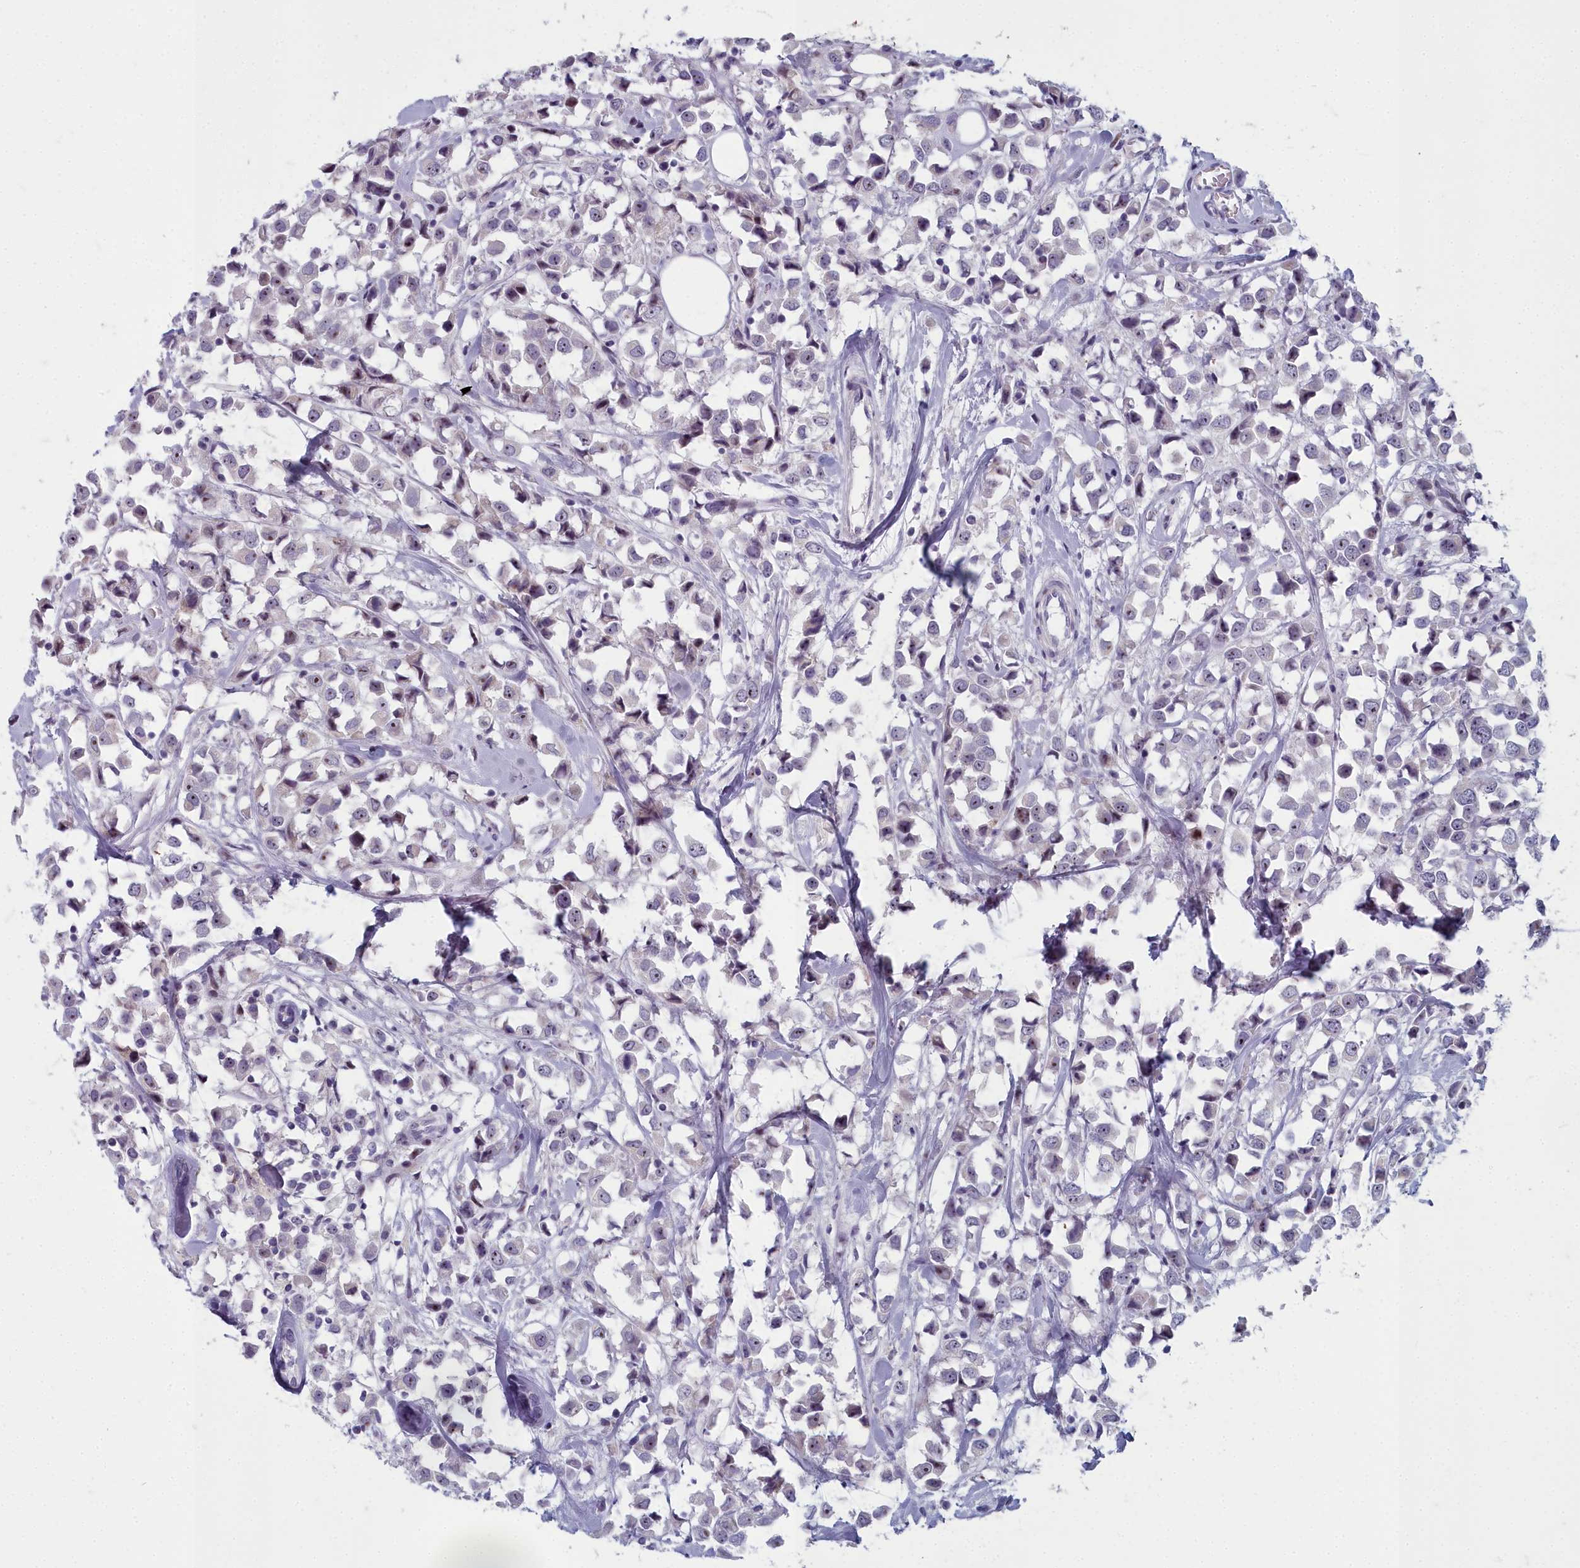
{"staining": {"intensity": "negative", "quantity": "none", "location": "none"}, "tissue": "breast cancer", "cell_type": "Tumor cells", "image_type": "cancer", "snomed": [{"axis": "morphology", "description": "Duct carcinoma"}, {"axis": "topography", "description": "Breast"}], "caption": "Human intraductal carcinoma (breast) stained for a protein using immunohistochemistry shows no staining in tumor cells.", "gene": "INSYN2A", "patient": {"sex": "female", "age": 61}}